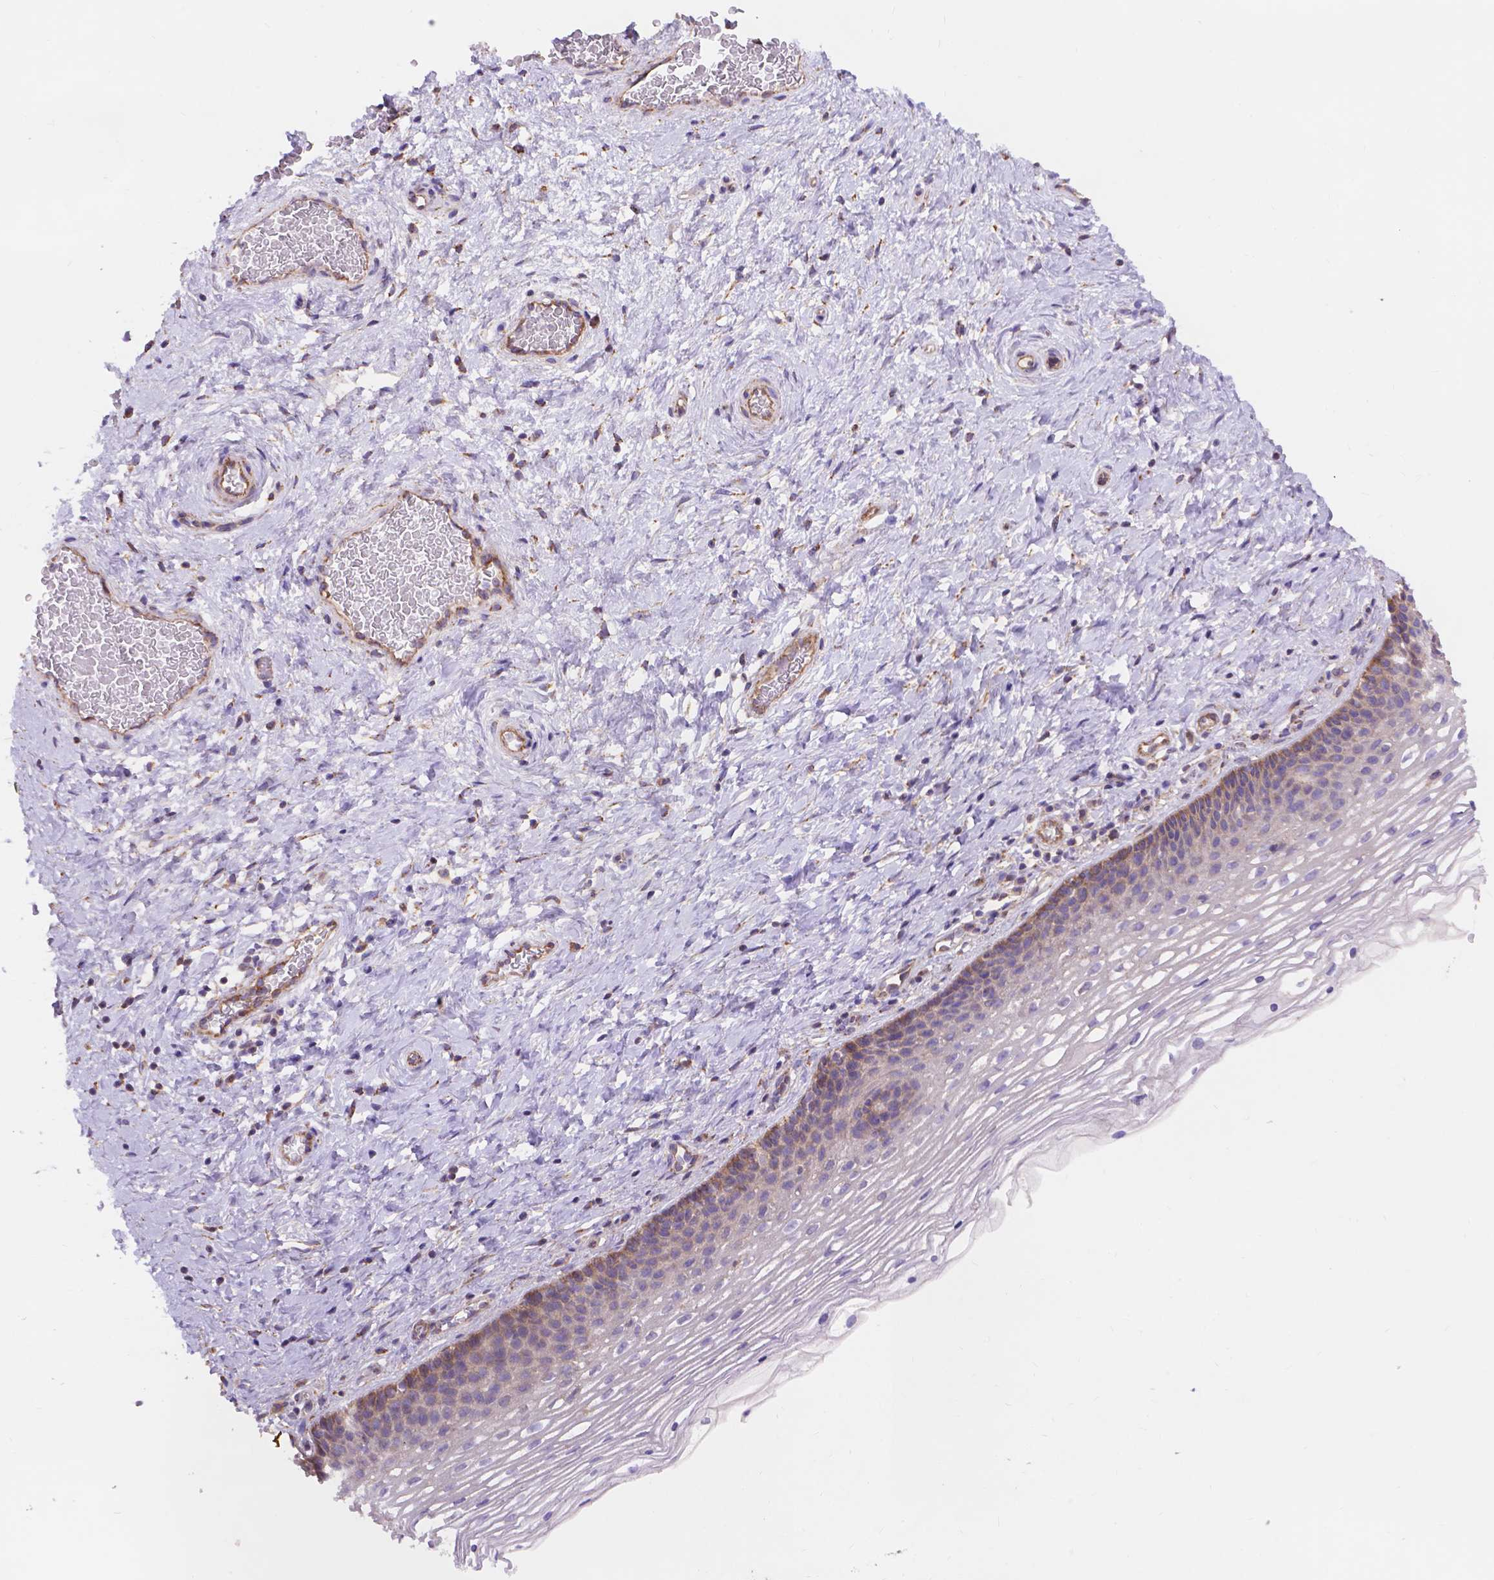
{"staining": {"intensity": "negative", "quantity": "none", "location": "none"}, "tissue": "cervix", "cell_type": "Glandular cells", "image_type": "normal", "snomed": [{"axis": "morphology", "description": "Normal tissue, NOS"}, {"axis": "topography", "description": "Cervix"}], "caption": "Immunohistochemistry of normal cervix shows no positivity in glandular cells. Nuclei are stained in blue.", "gene": "AK3", "patient": {"sex": "female", "age": 34}}